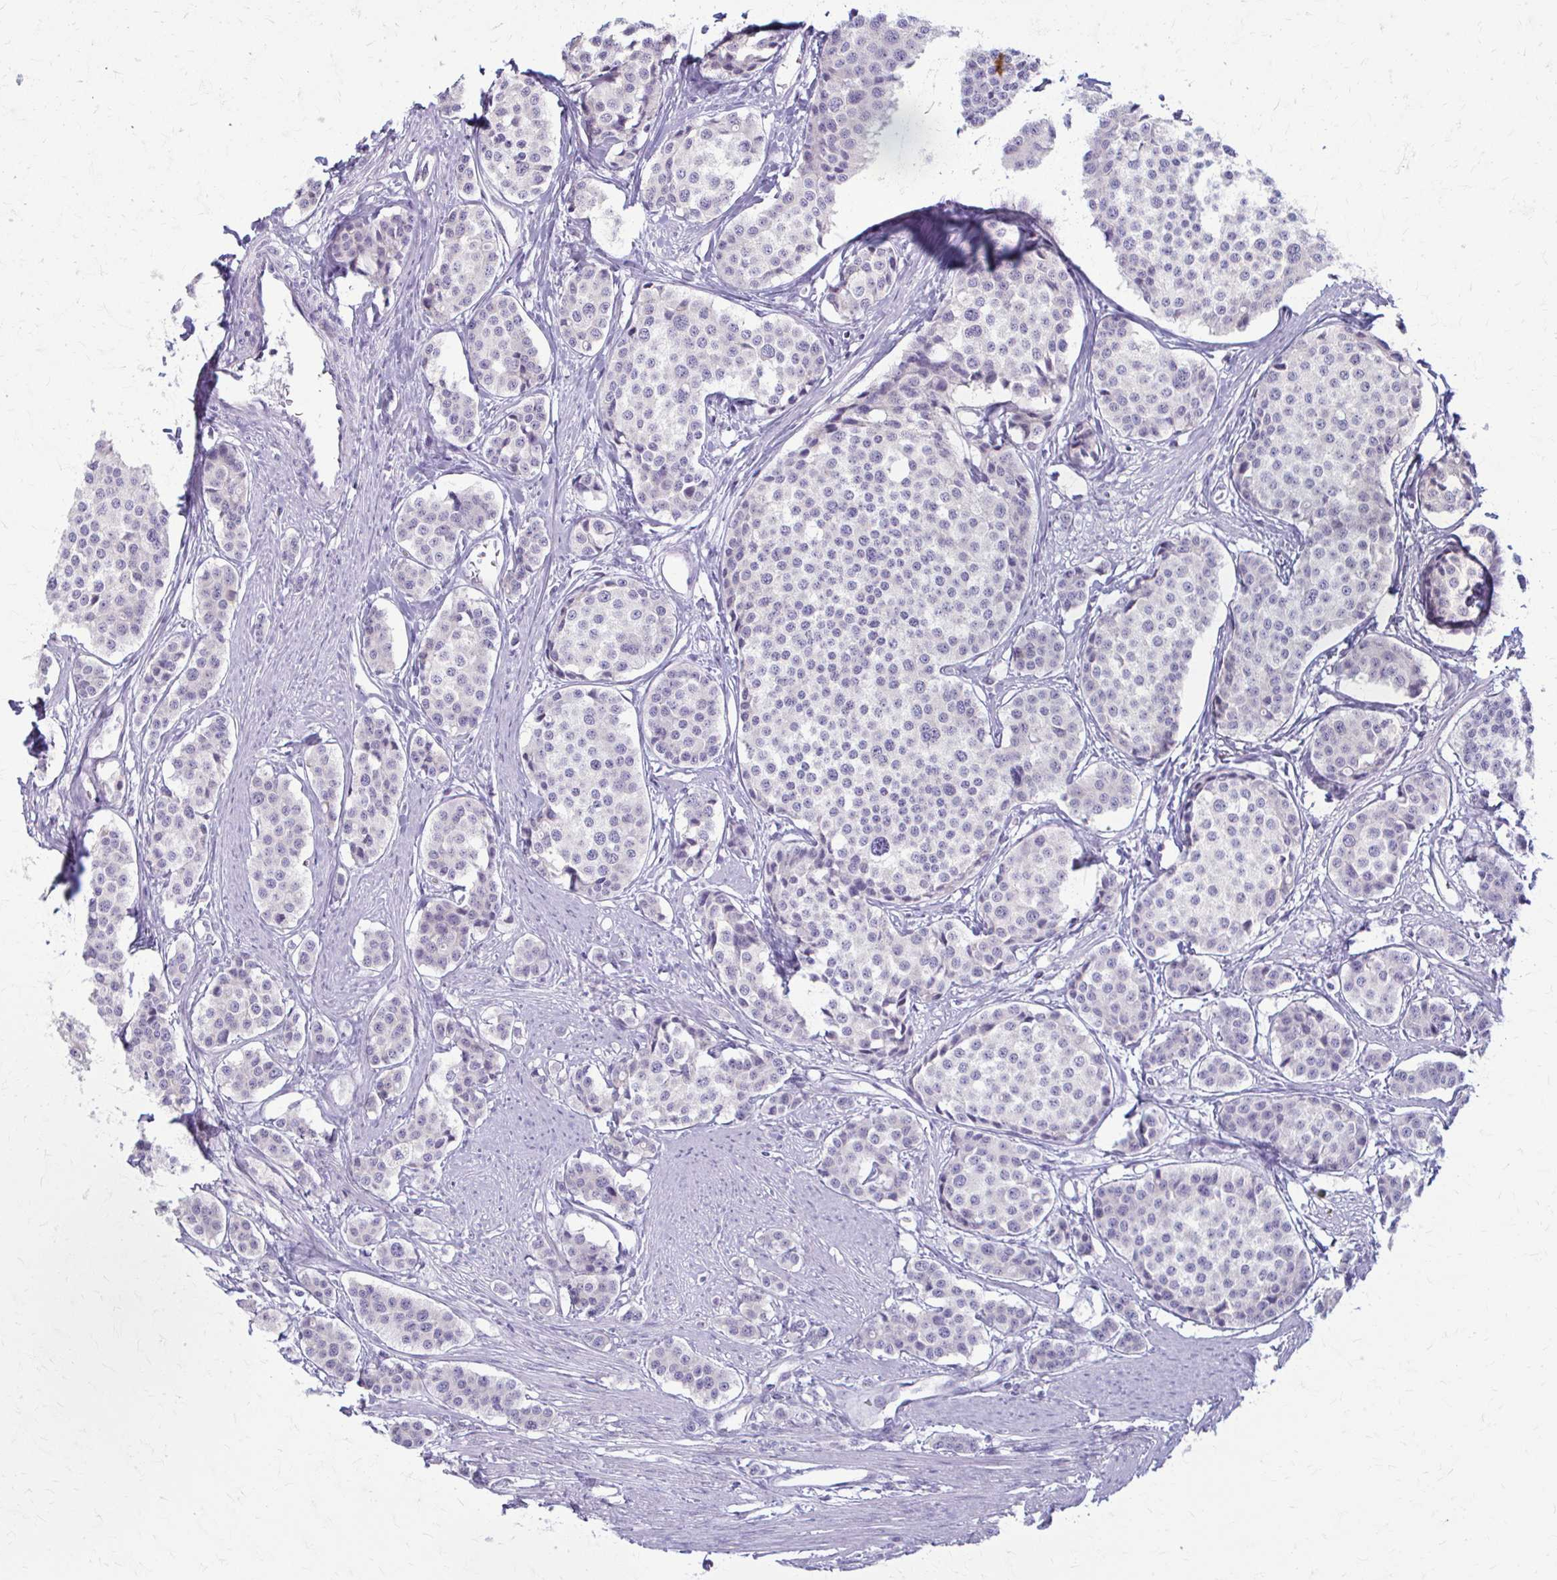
{"staining": {"intensity": "negative", "quantity": "none", "location": "none"}, "tissue": "carcinoid", "cell_type": "Tumor cells", "image_type": "cancer", "snomed": [{"axis": "morphology", "description": "Carcinoid, malignant, NOS"}, {"axis": "topography", "description": "Small intestine"}], "caption": "The immunohistochemistry (IHC) image has no significant expression in tumor cells of carcinoid tissue.", "gene": "PRKRA", "patient": {"sex": "male", "age": 60}}